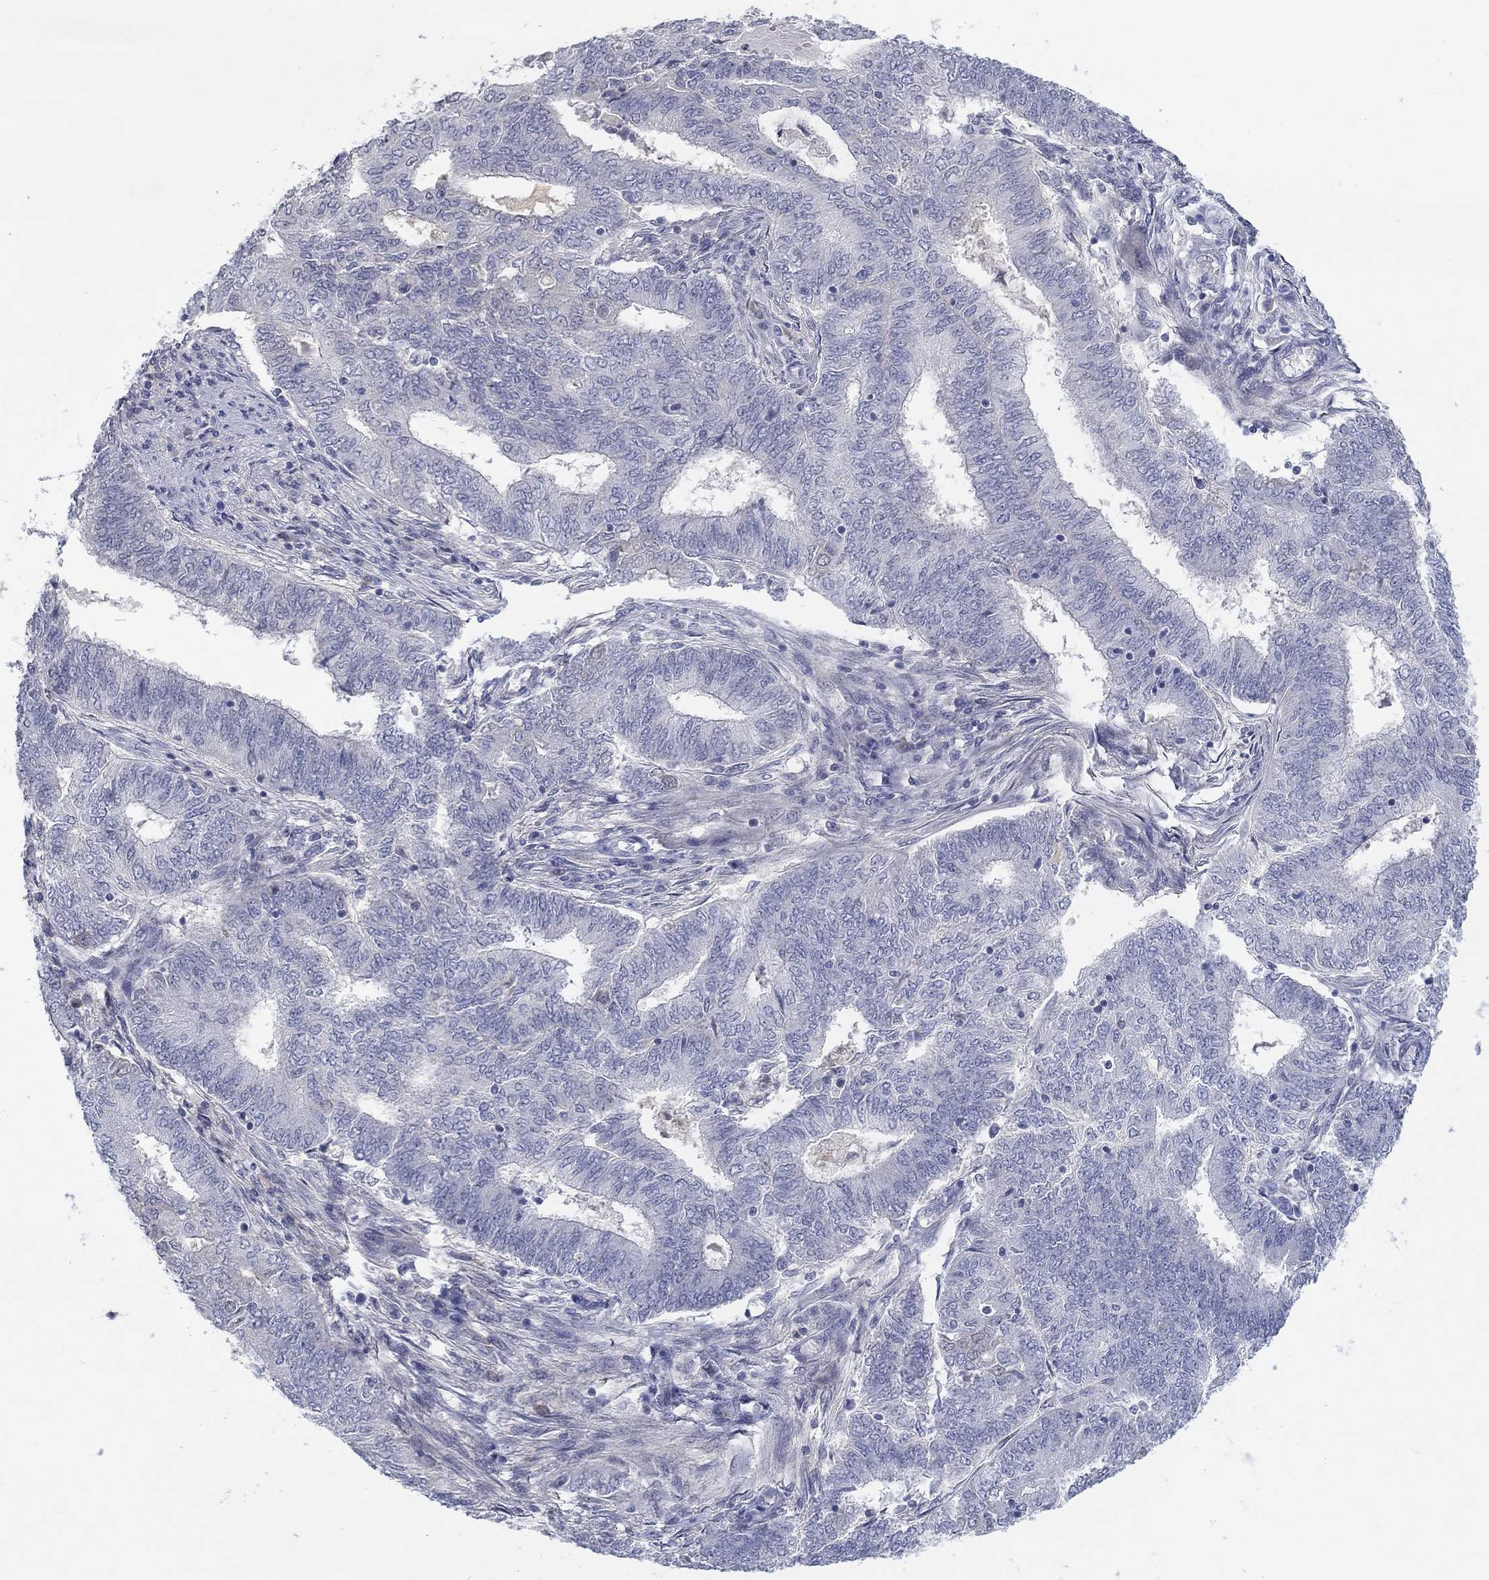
{"staining": {"intensity": "negative", "quantity": "none", "location": "none"}, "tissue": "endometrial cancer", "cell_type": "Tumor cells", "image_type": "cancer", "snomed": [{"axis": "morphology", "description": "Adenocarcinoma, NOS"}, {"axis": "topography", "description": "Endometrium"}], "caption": "Immunohistochemistry of adenocarcinoma (endometrial) reveals no staining in tumor cells.", "gene": "AMN1", "patient": {"sex": "female", "age": 62}}